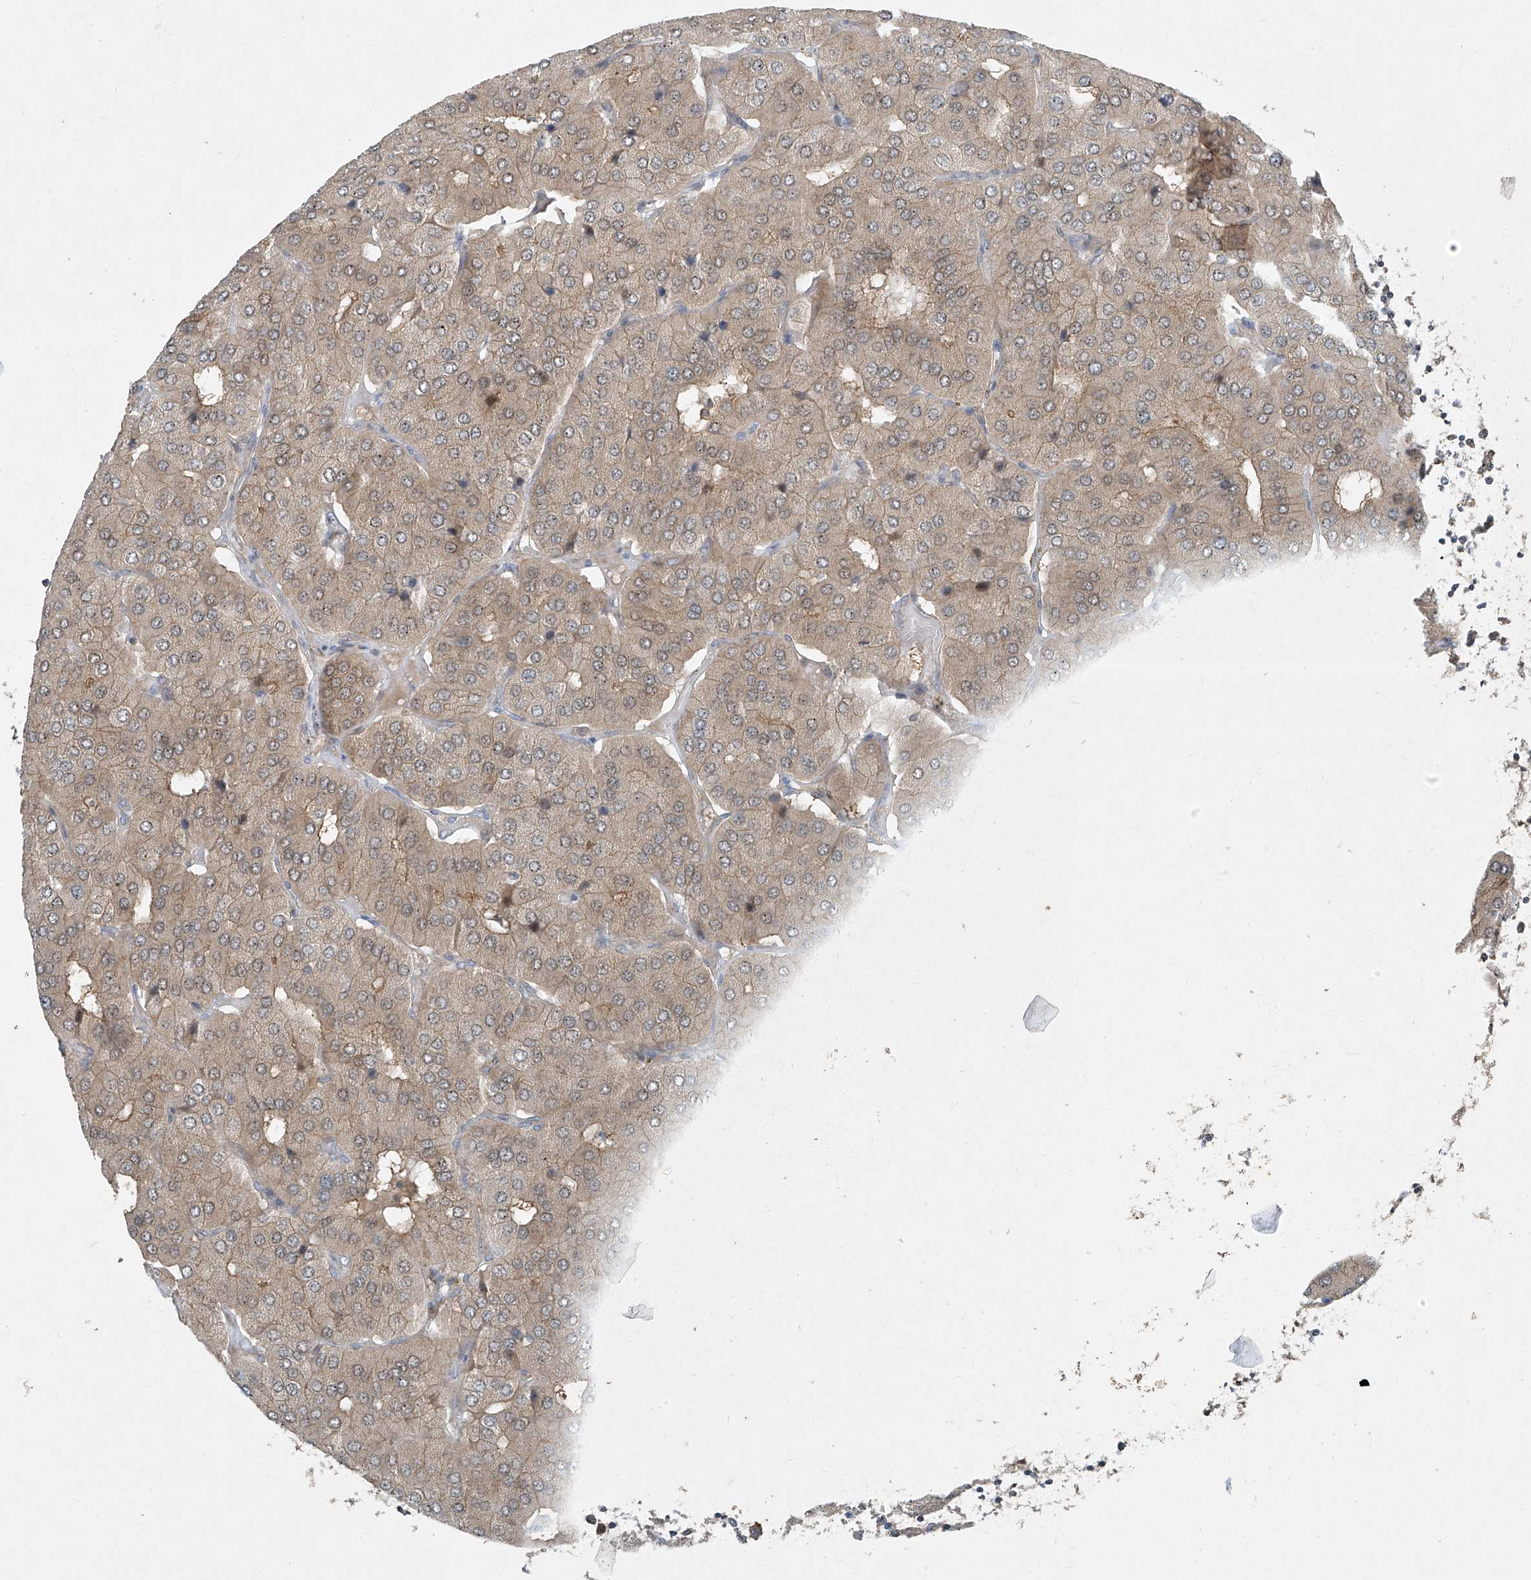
{"staining": {"intensity": "weak", "quantity": "25%-75%", "location": "cytoplasmic/membranous"}, "tissue": "parathyroid gland", "cell_type": "Glandular cells", "image_type": "normal", "snomed": [{"axis": "morphology", "description": "Normal tissue, NOS"}, {"axis": "morphology", "description": "Adenoma, NOS"}, {"axis": "topography", "description": "Parathyroid gland"}], "caption": "Protein analysis of benign parathyroid gland reveals weak cytoplasmic/membranous staining in about 25%-75% of glandular cells. The staining is performed using DAB (3,3'-diaminobenzidine) brown chromogen to label protein expression. The nuclei are counter-stained blue using hematoxylin.", "gene": "PPCS", "patient": {"sex": "female", "age": 86}}